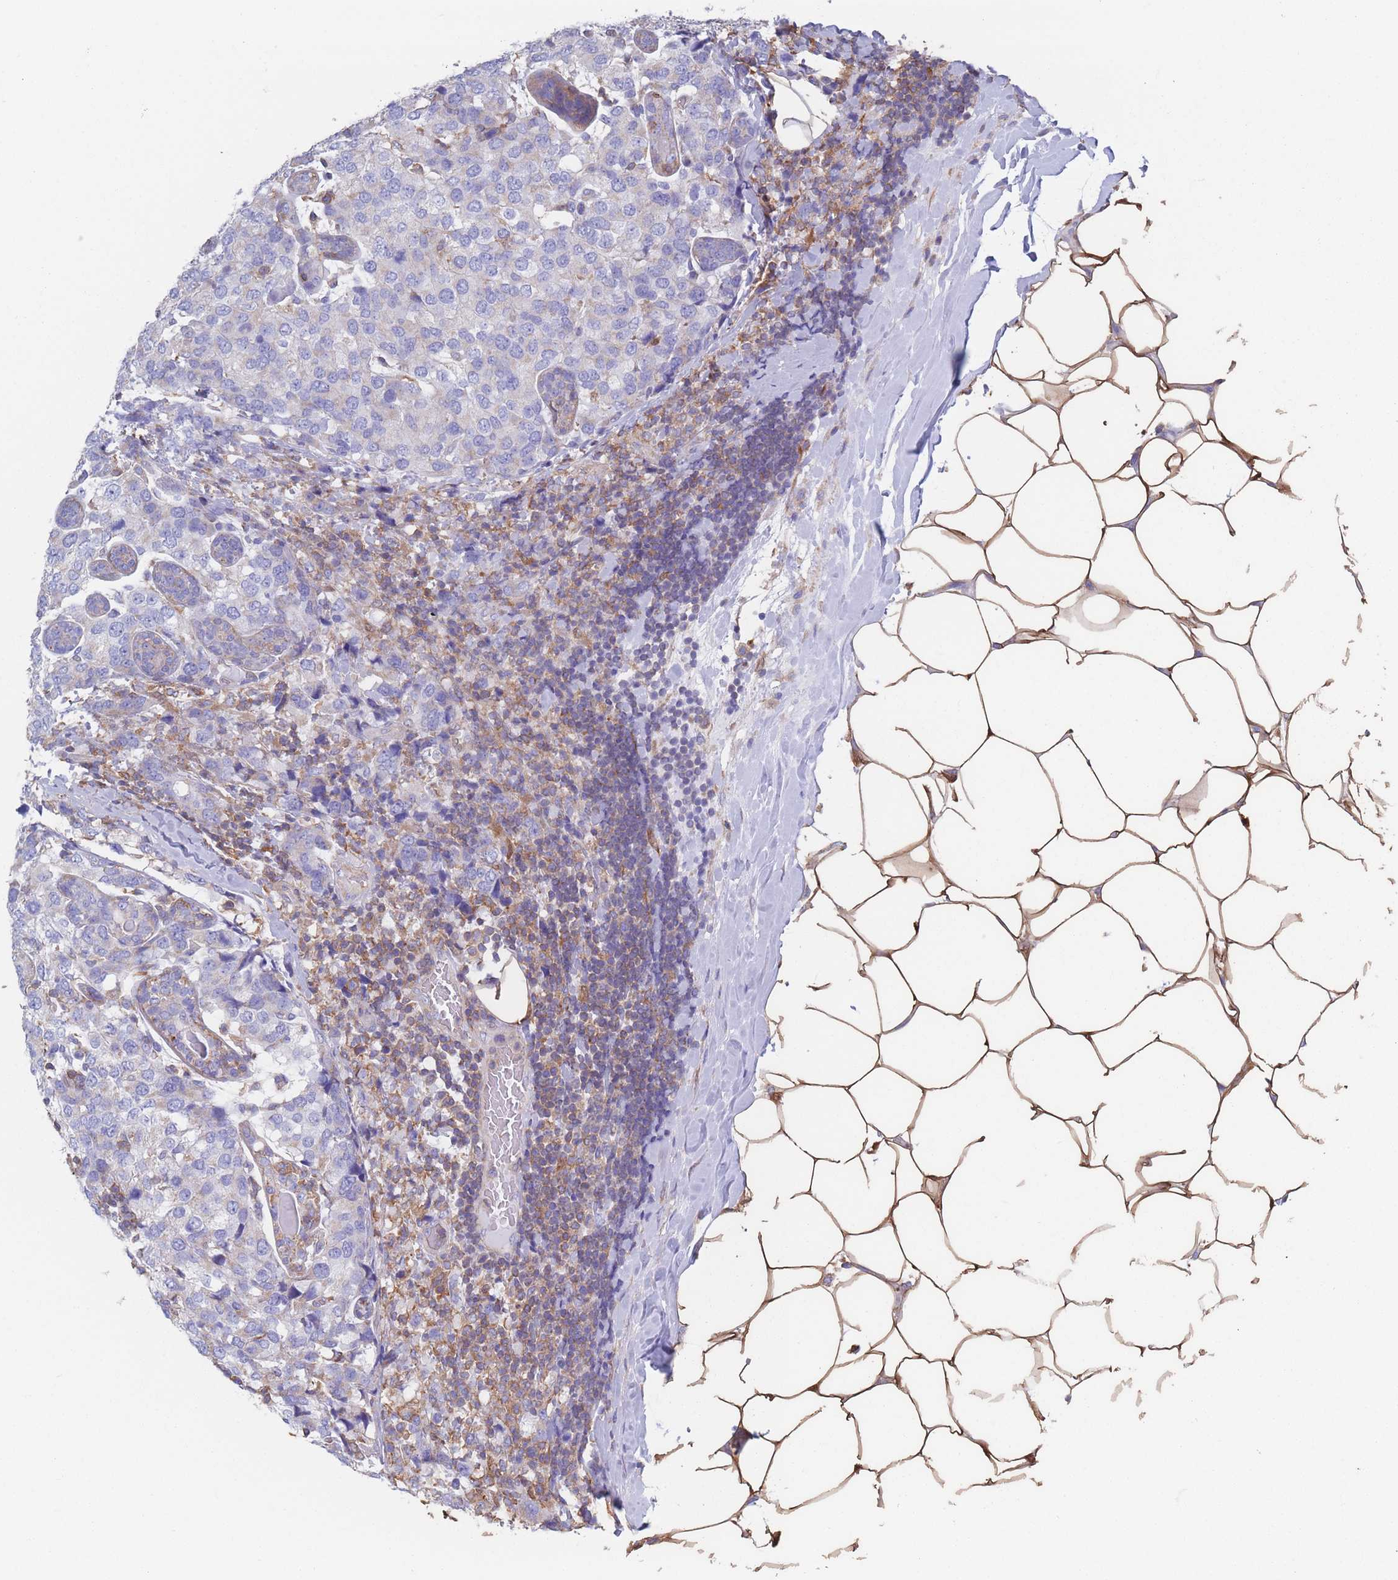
{"staining": {"intensity": "negative", "quantity": "none", "location": "none"}, "tissue": "breast cancer", "cell_type": "Tumor cells", "image_type": "cancer", "snomed": [{"axis": "morphology", "description": "Lobular carcinoma"}, {"axis": "topography", "description": "Breast"}], "caption": "IHC of human breast cancer (lobular carcinoma) reveals no expression in tumor cells.", "gene": "ADH1A", "patient": {"sex": "female", "age": 59}}